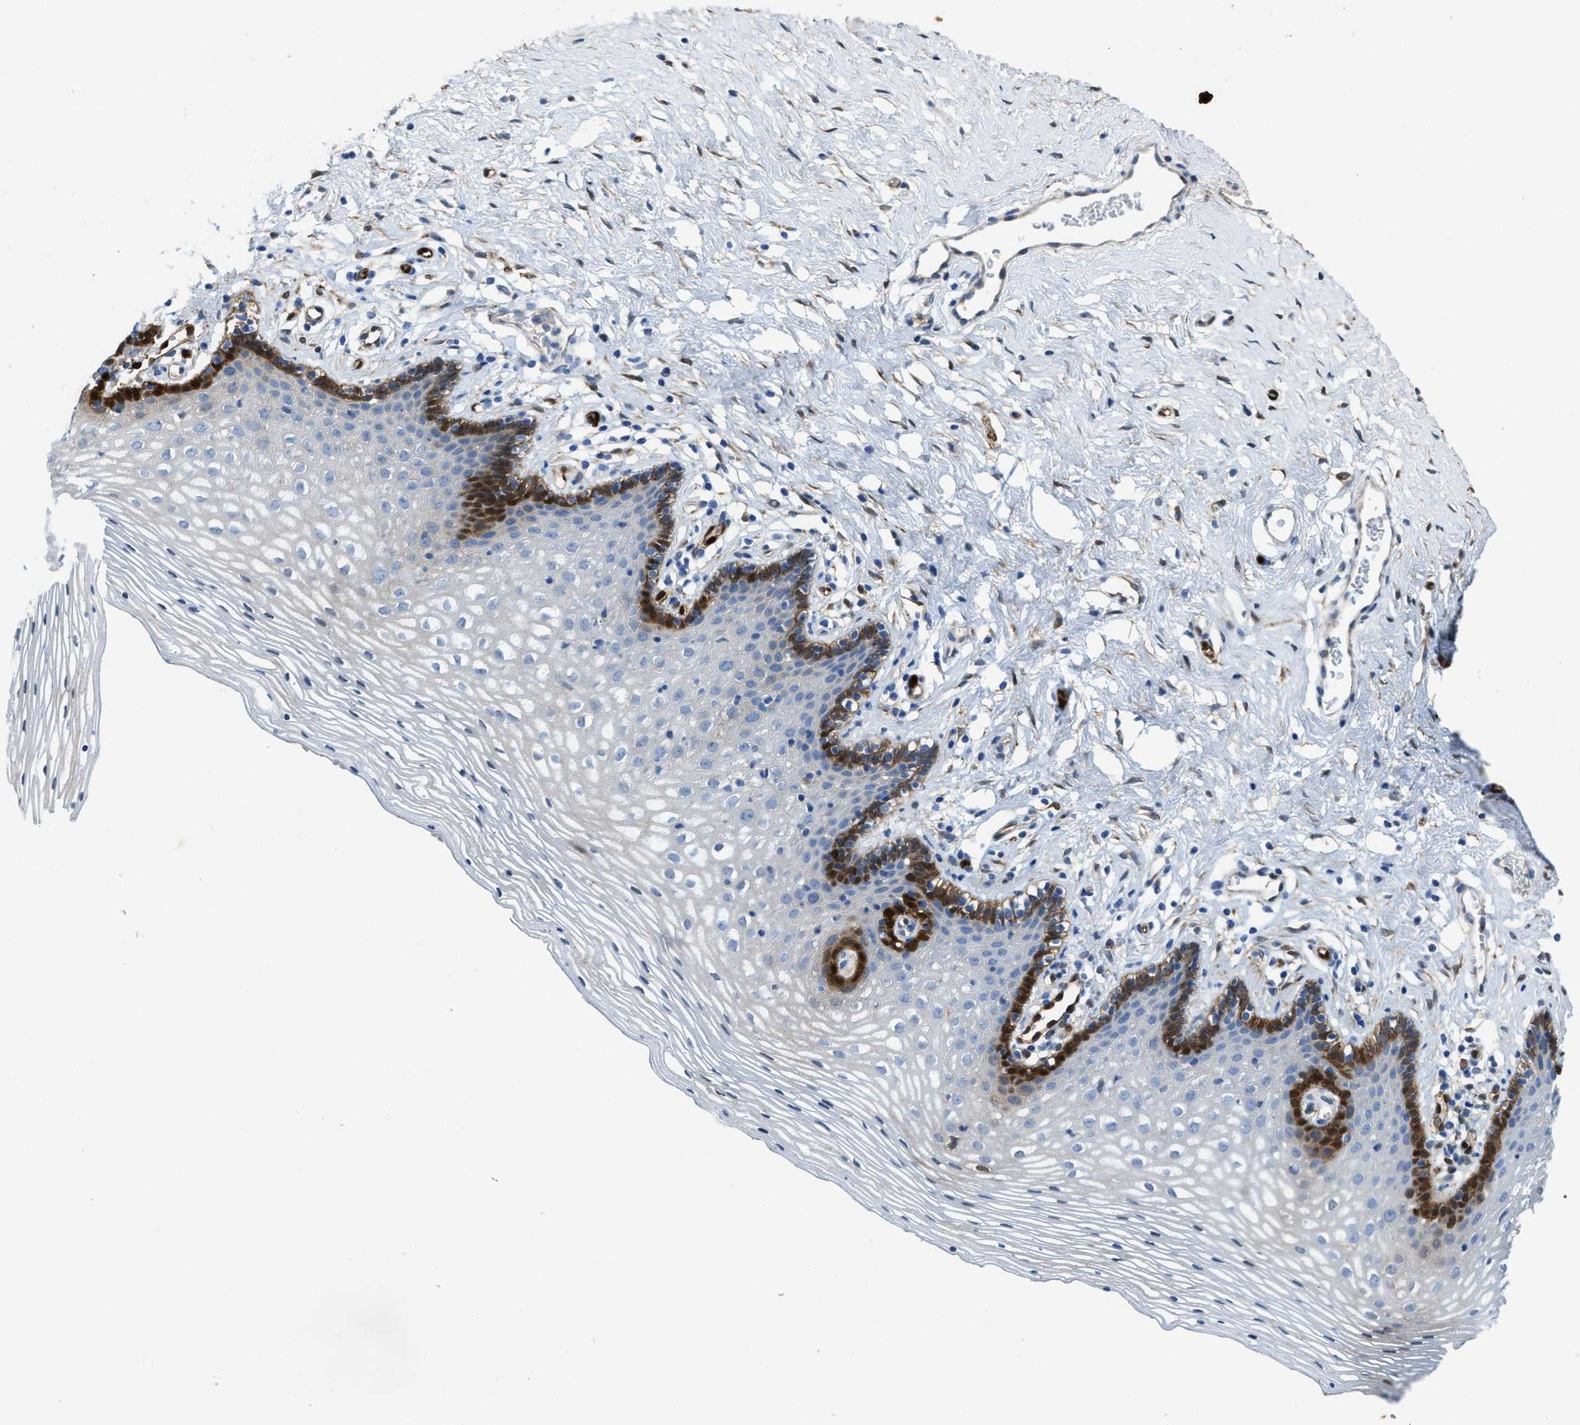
{"staining": {"intensity": "moderate", "quantity": "<25%", "location": "cytoplasmic/membranous"}, "tissue": "vagina", "cell_type": "Squamous epithelial cells", "image_type": "normal", "snomed": [{"axis": "morphology", "description": "Normal tissue, NOS"}, {"axis": "topography", "description": "Vagina"}], "caption": "Immunohistochemistry of normal human vagina demonstrates low levels of moderate cytoplasmic/membranous staining in approximately <25% of squamous epithelial cells. The protein is stained brown, and the nuclei are stained in blue (DAB IHC with brightfield microscopy, high magnification).", "gene": "ASS1", "patient": {"sex": "female", "age": 32}}